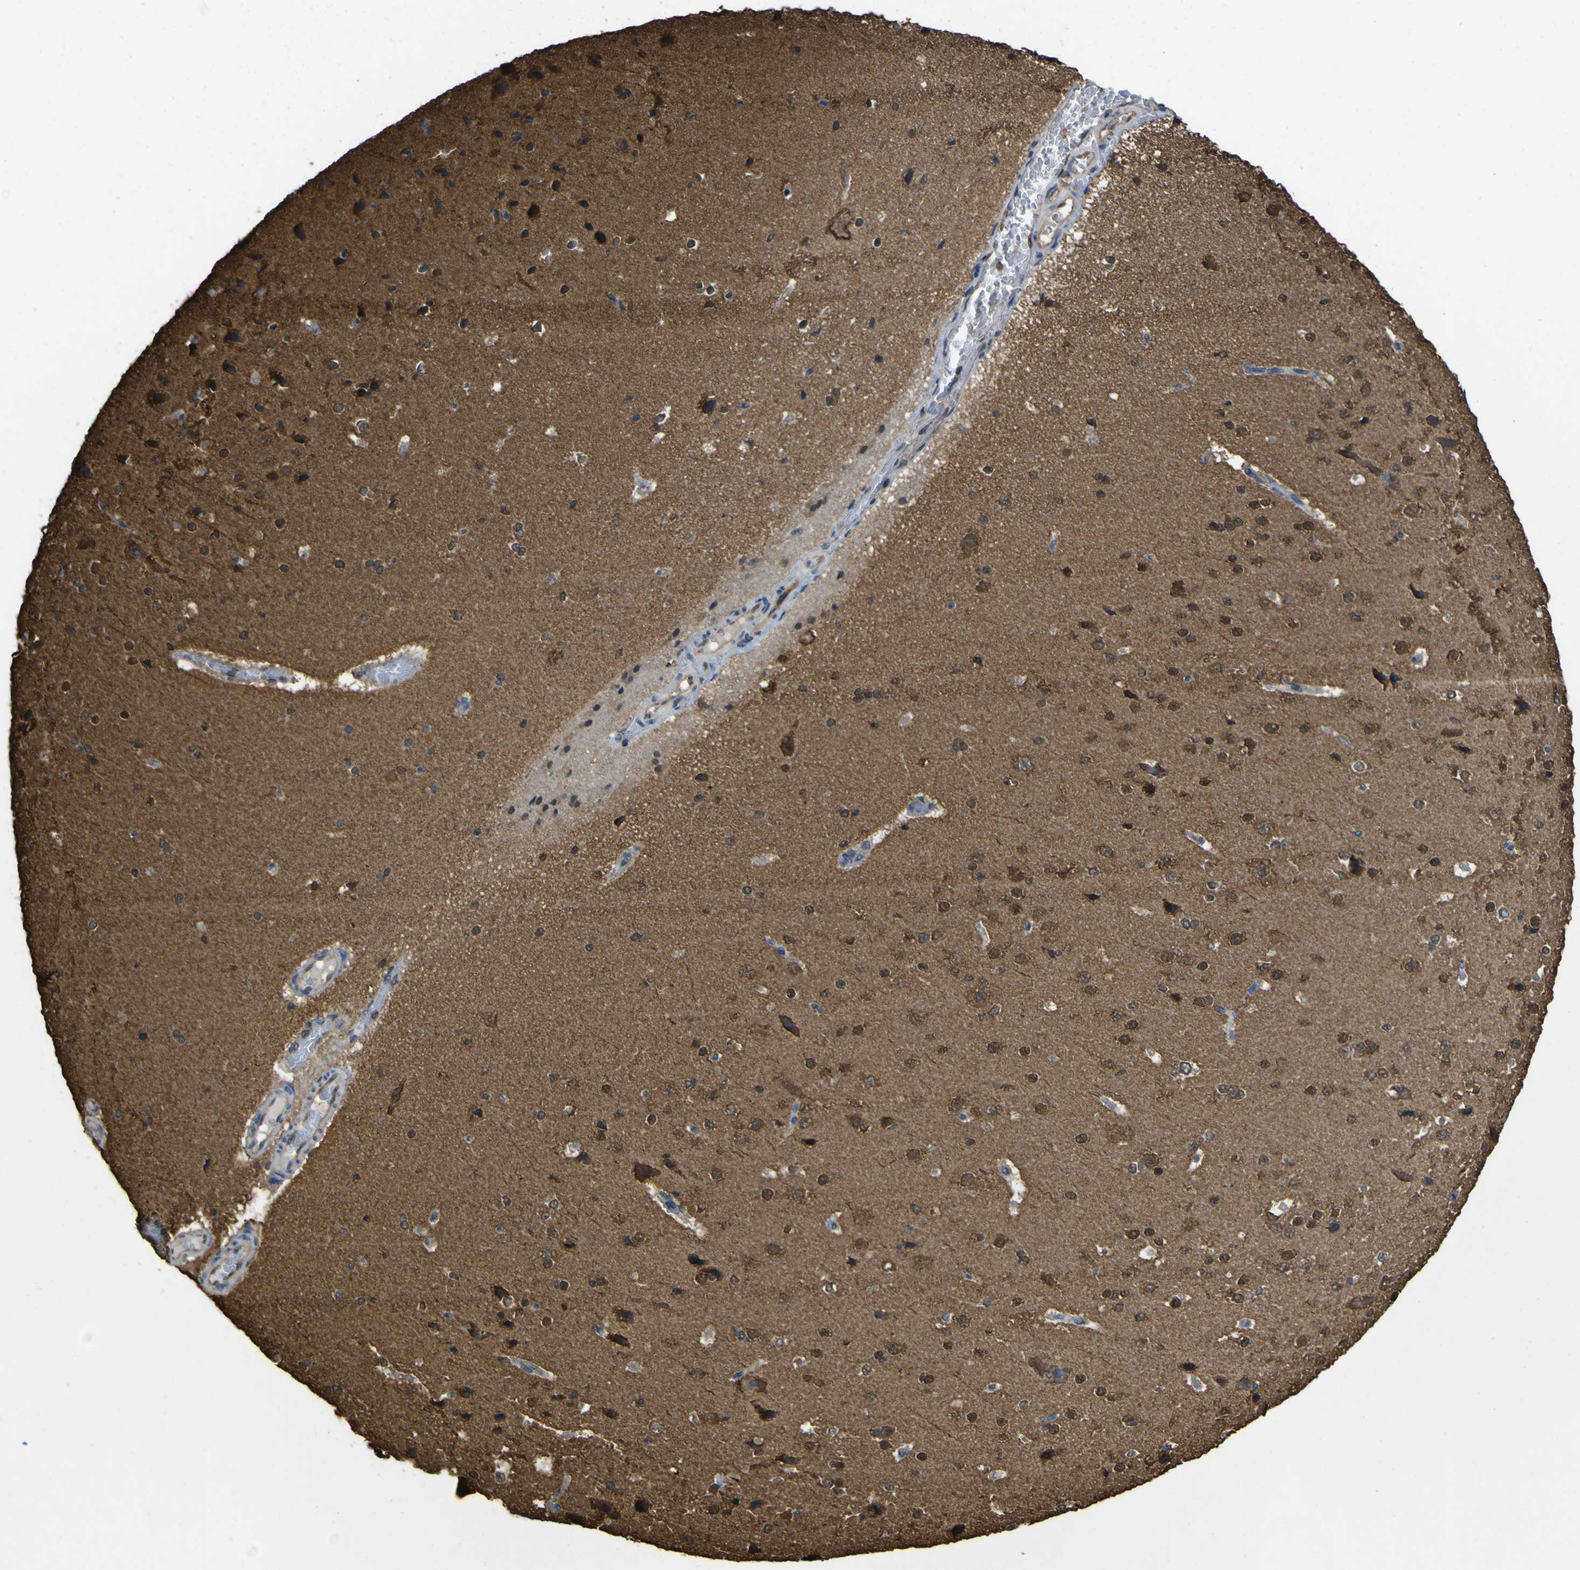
{"staining": {"intensity": "moderate", "quantity": ">75%", "location": "cytoplasmic/membranous"}, "tissue": "cerebral cortex", "cell_type": "Endothelial cells", "image_type": "normal", "snomed": [{"axis": "morphology", "description": "Normal tissue, NOS"}, {"axis": "morphology", "description": "Developmental malformation"}, {"axis": "topography", "description": "Cerebral cortex"}], "caption": "High-power microscopy captured an IHC image of unremarkable cerebral cortex, revealing moderate cytoplasmic/membranous staining in approximately >75% of endothelial cells. The protein of interest is stained brown, and the nuclei are stained in blue (DAB IHC with brightfield microscopy, high magnification).", "gene": "YWHAG", "patient": {"sex": "female", "age": 30}}